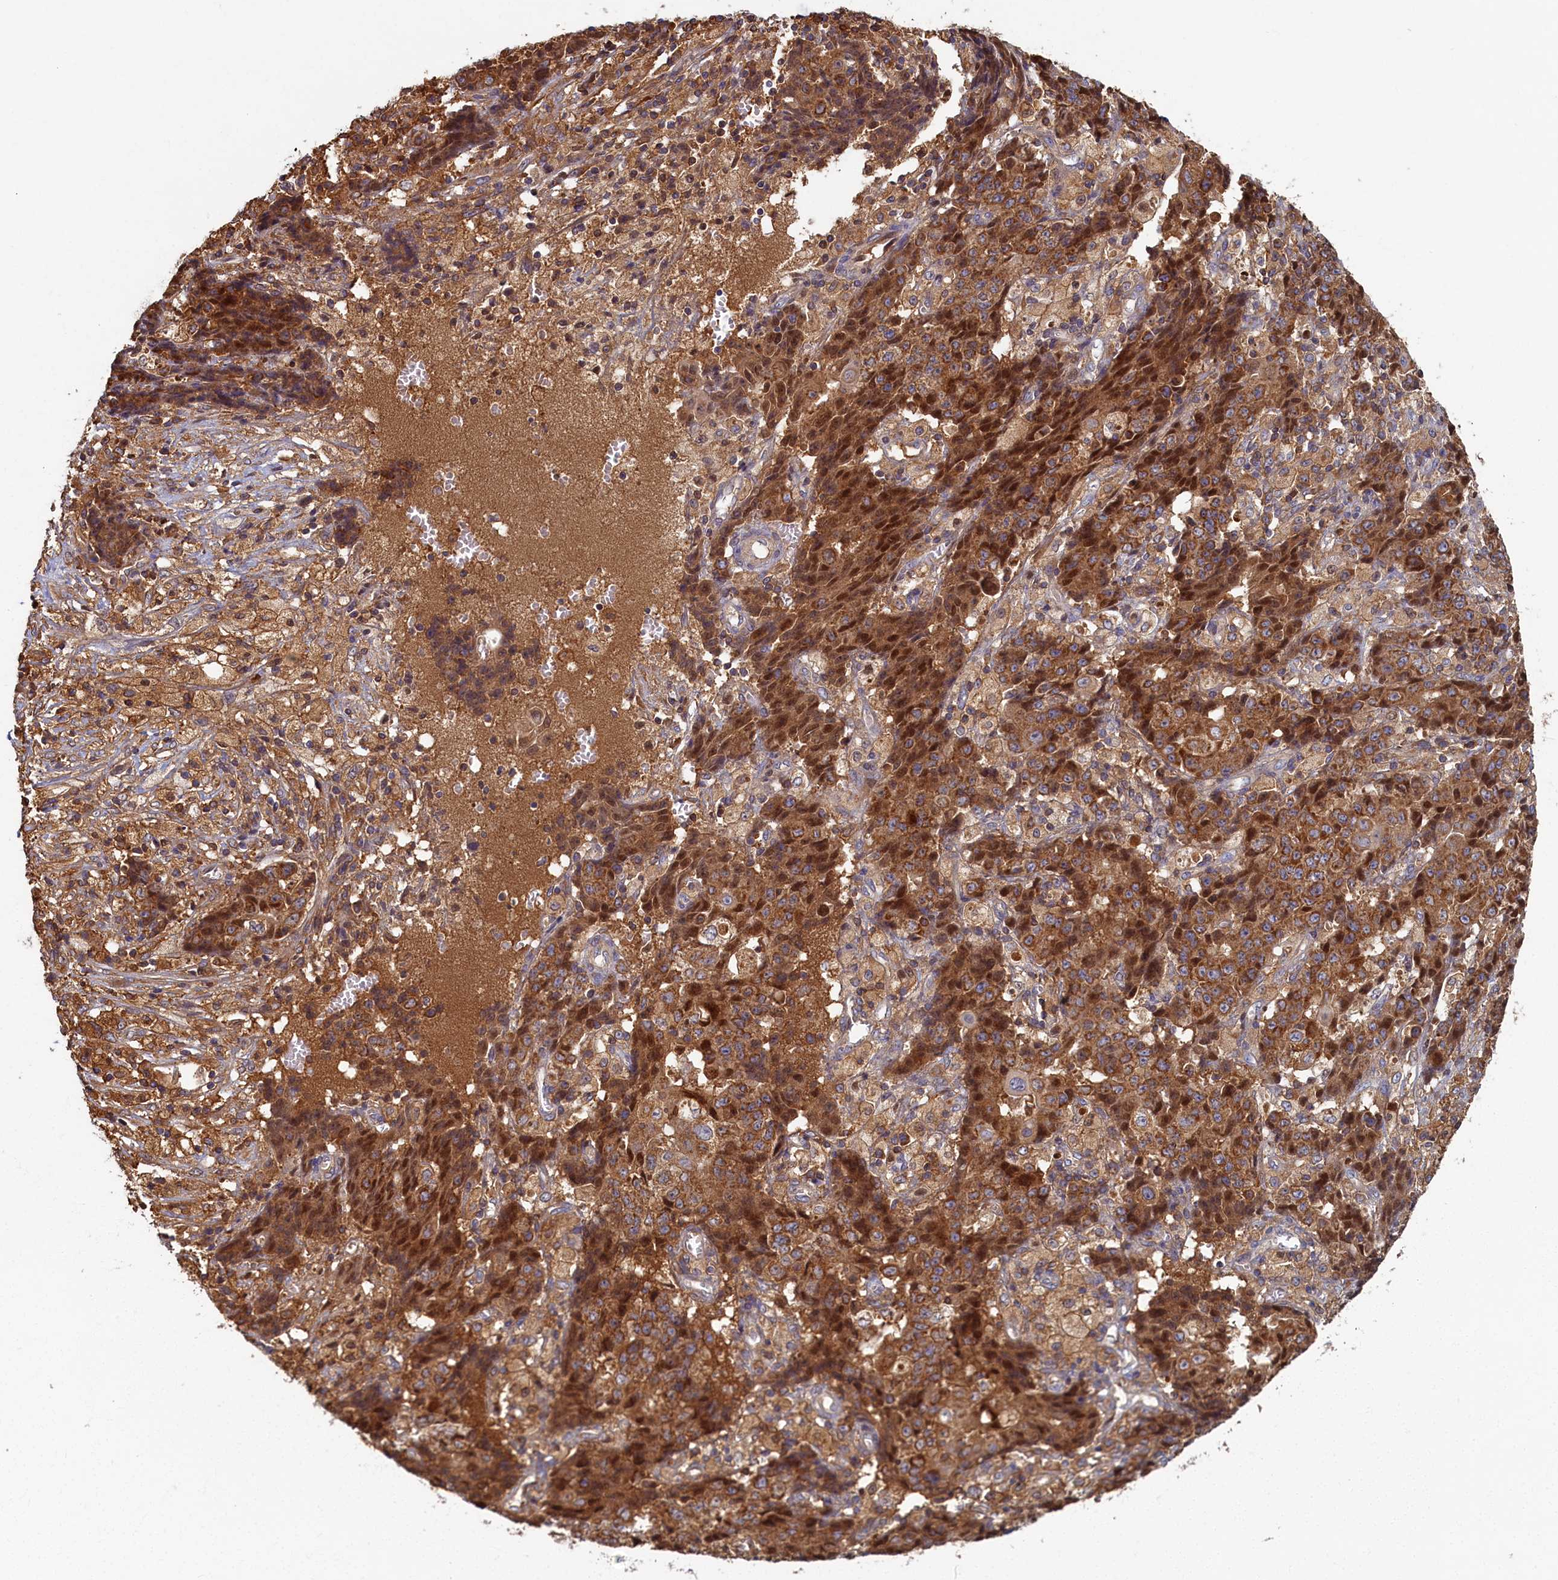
{"staining": {"intensity": "strong", "quantity": ">75%", "location": "cytoplasmic/membranous,nuclear"}, "tissue": "ovarian cancer", "cell_type": "Tumor cells", "image_type": "cancer", "snomed": [{"axis": "morphology", "description": "Carcinoma, endometroid"}, {"axis": "topography", "description": "Ovary"}], "caption": "Ovarian cancer stained with a brown dye exhibits strong cytoplasmic/membranous and nuclear positive positivity in approximately >75% of tumor cells.", "gene": "TIMM8B", "patient": {"sex": "female", "age": 42}}